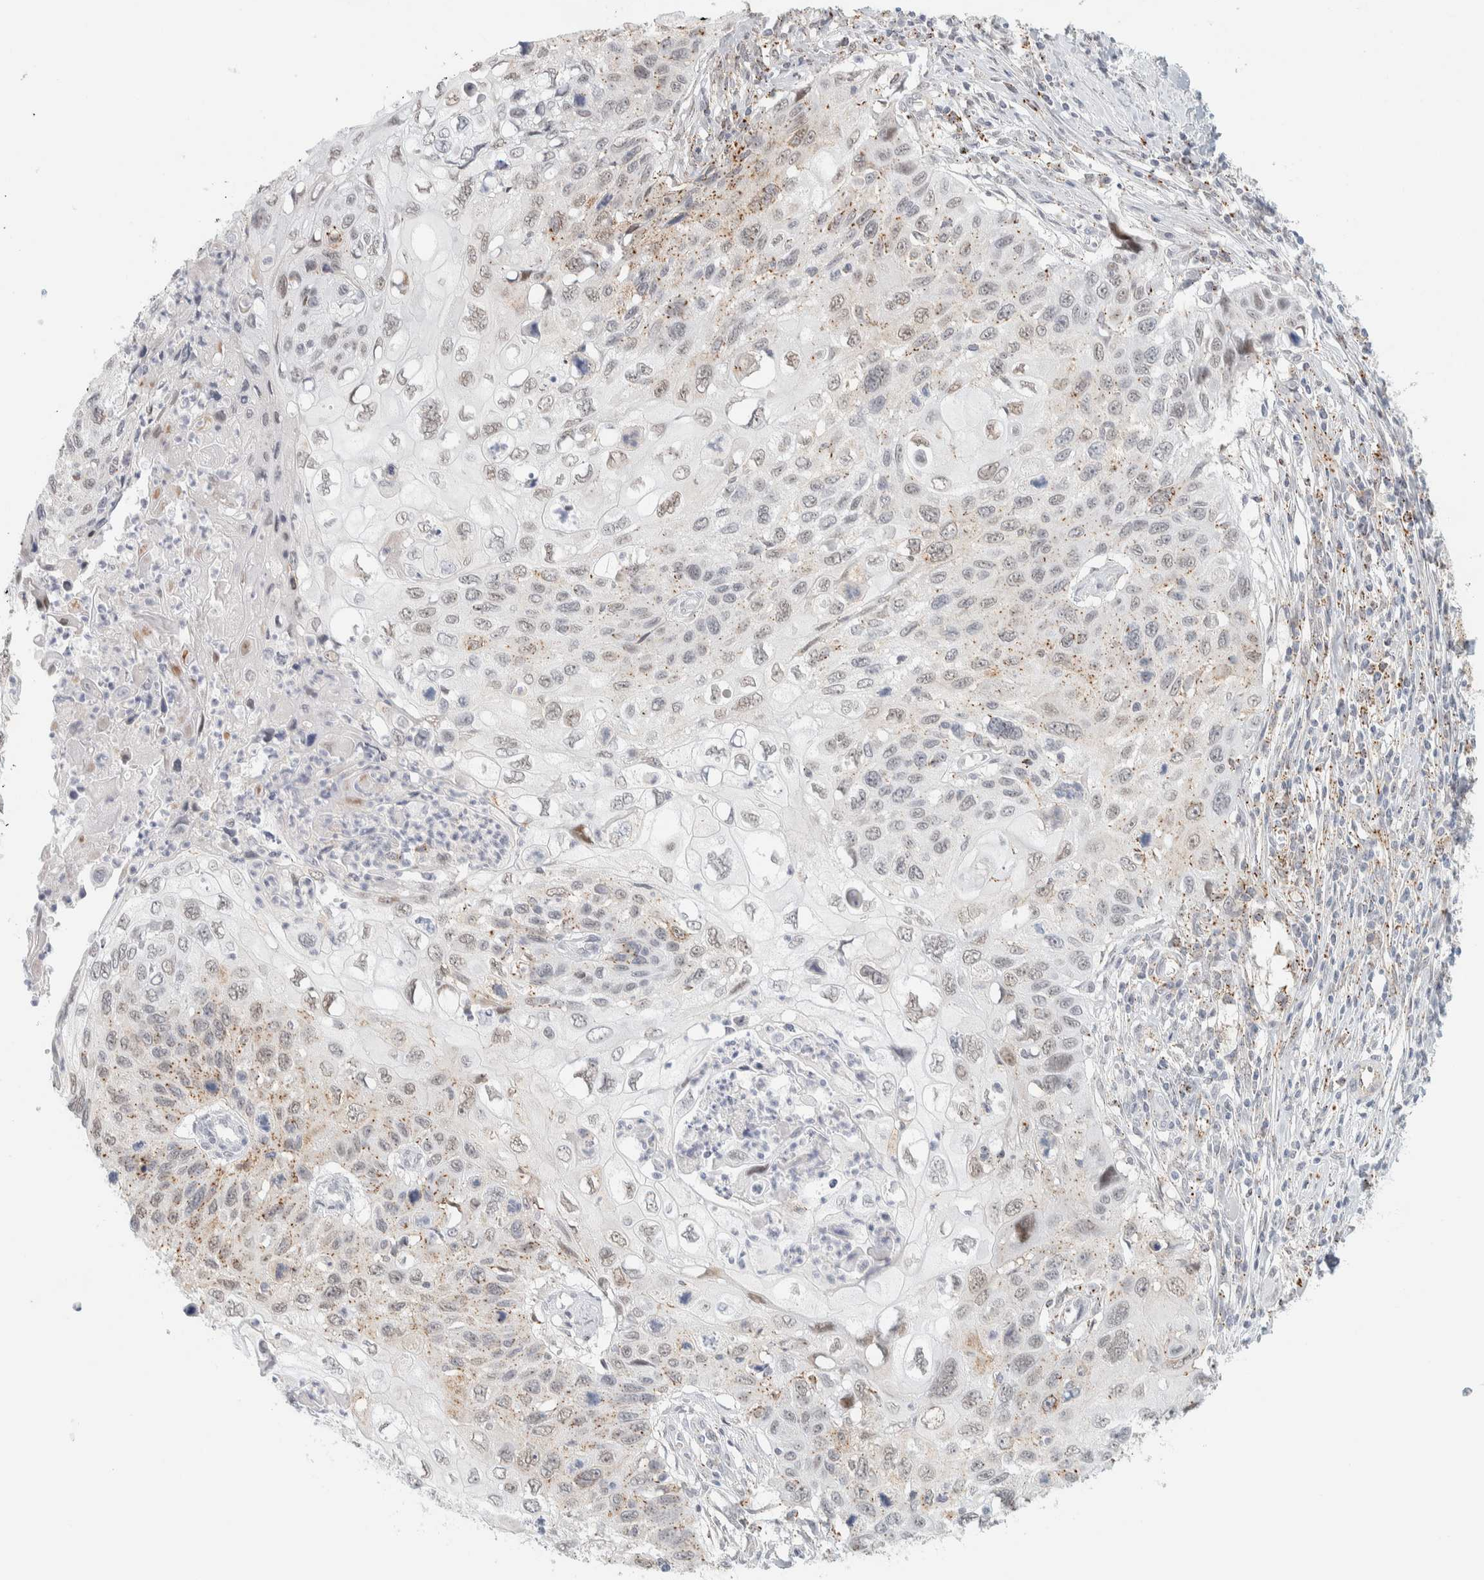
{"staining": {"intensity": "weak", "quantity": "25%-75%", "location": "cytoplasmic/membranous"}, "tissue": "cervical cancer", "cell_type": "Tumor cells", "image_type": "cancer", "snomed": [{"axis": "morphology", "description": "Squamous cell carcinoma, NOS"}, {"axis": "topography", "description": "Cervix"}], "caption": "This is a micrograph of immunohistochemistry (IHC) staining of cervical cancer, which shows weak positivity in the cytoplasmic/membranous of tumor cells.", "gene": "CDH17", "patient": {"sex": "female", "age": 70}}